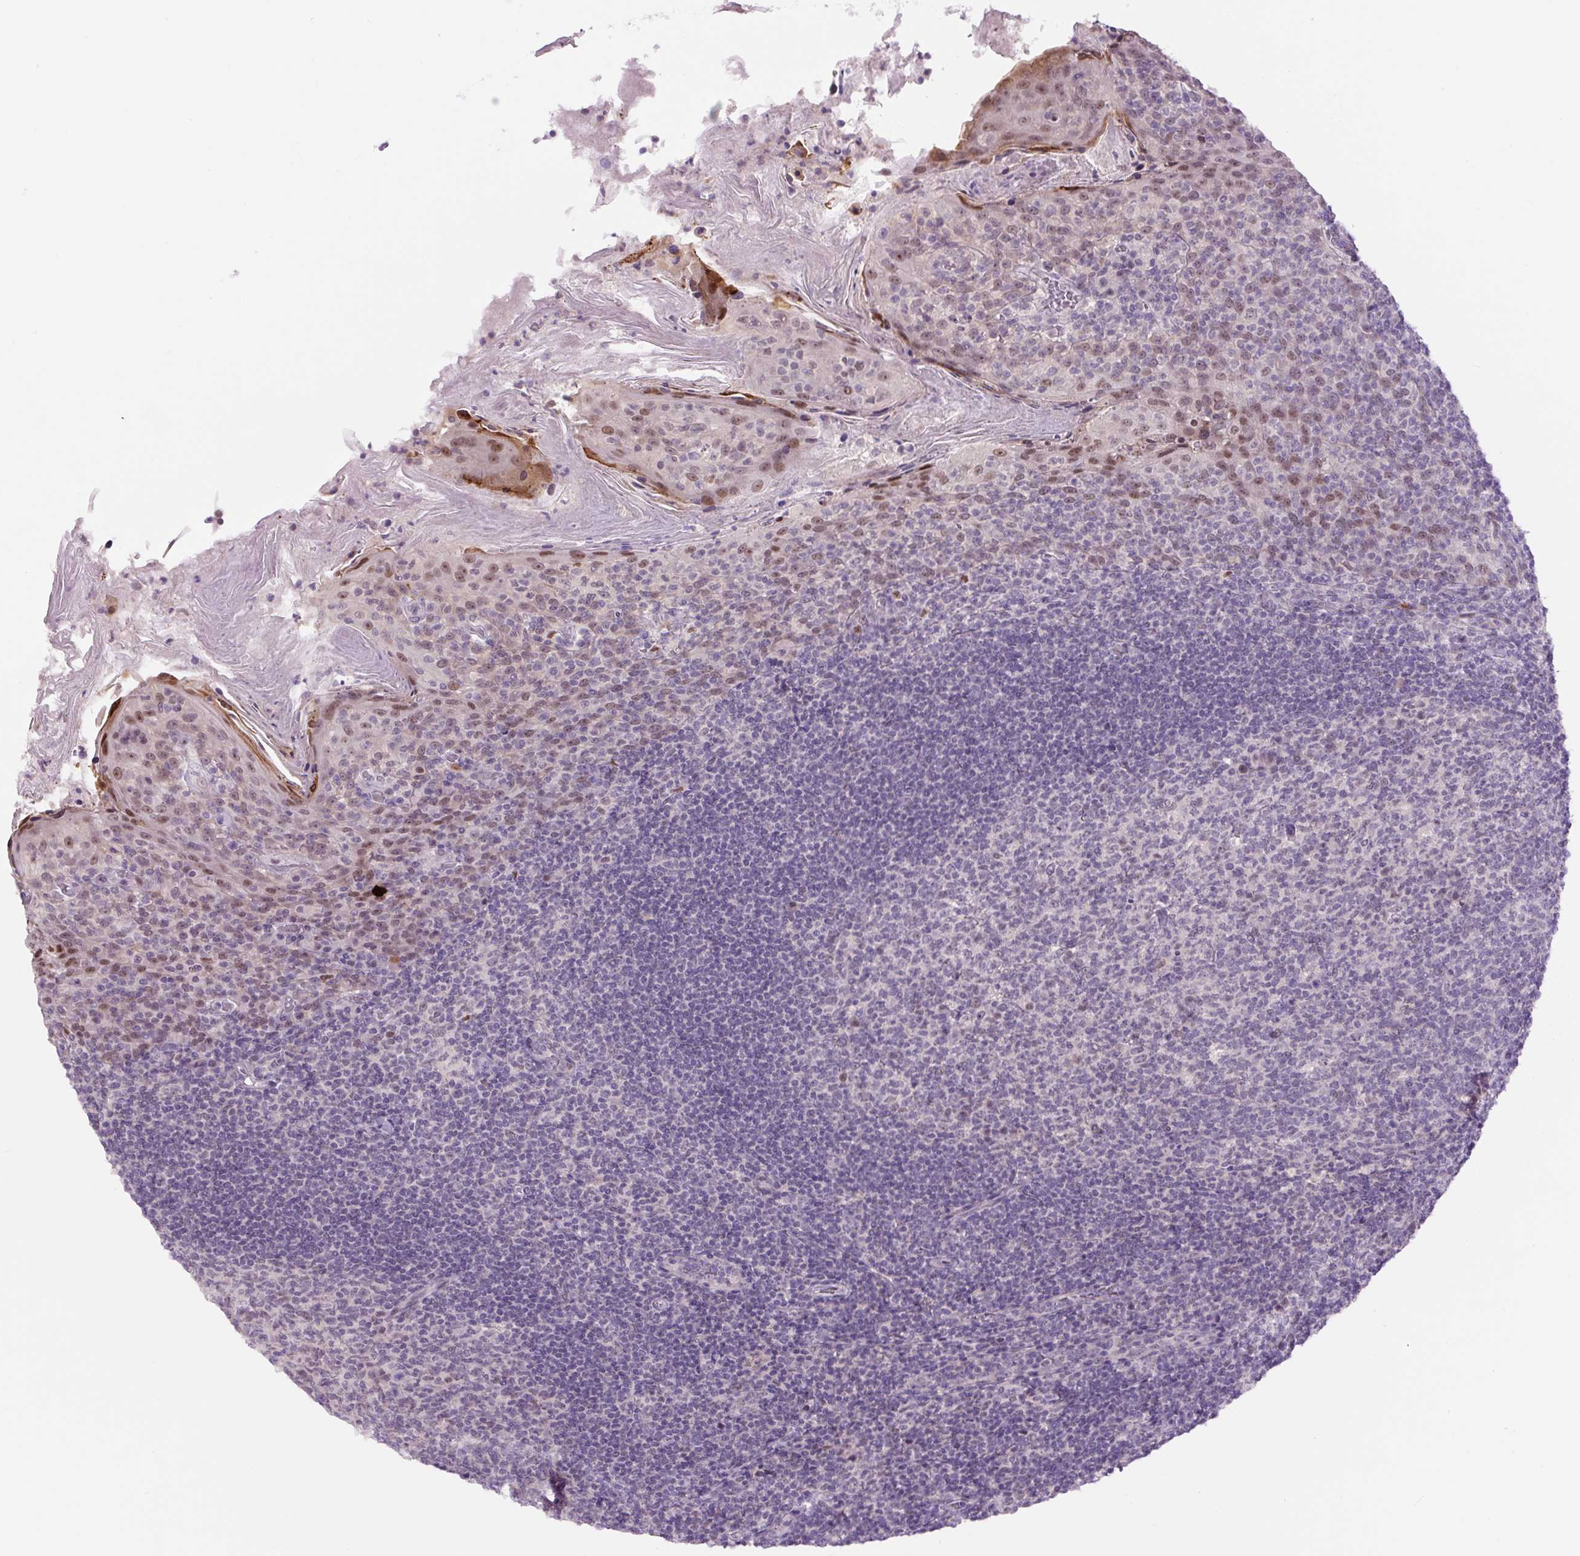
{"staining": {"intensity": "negative", "quantity": "none", "location": "none"}, "tissue": "tonsil", "cell_type": "Germinal center cells", "image_type": "normal", "snomed": [{"axis": "morphology", "description": "Normal tissue, NOS"}, {"axis": "topography", "description": "Tonsil"}], "caption": "IHC of benign tonsil shows no expression in germinal center cells.", "gene": "RYBP", "patient": {"sex": "female", "age": 10}}